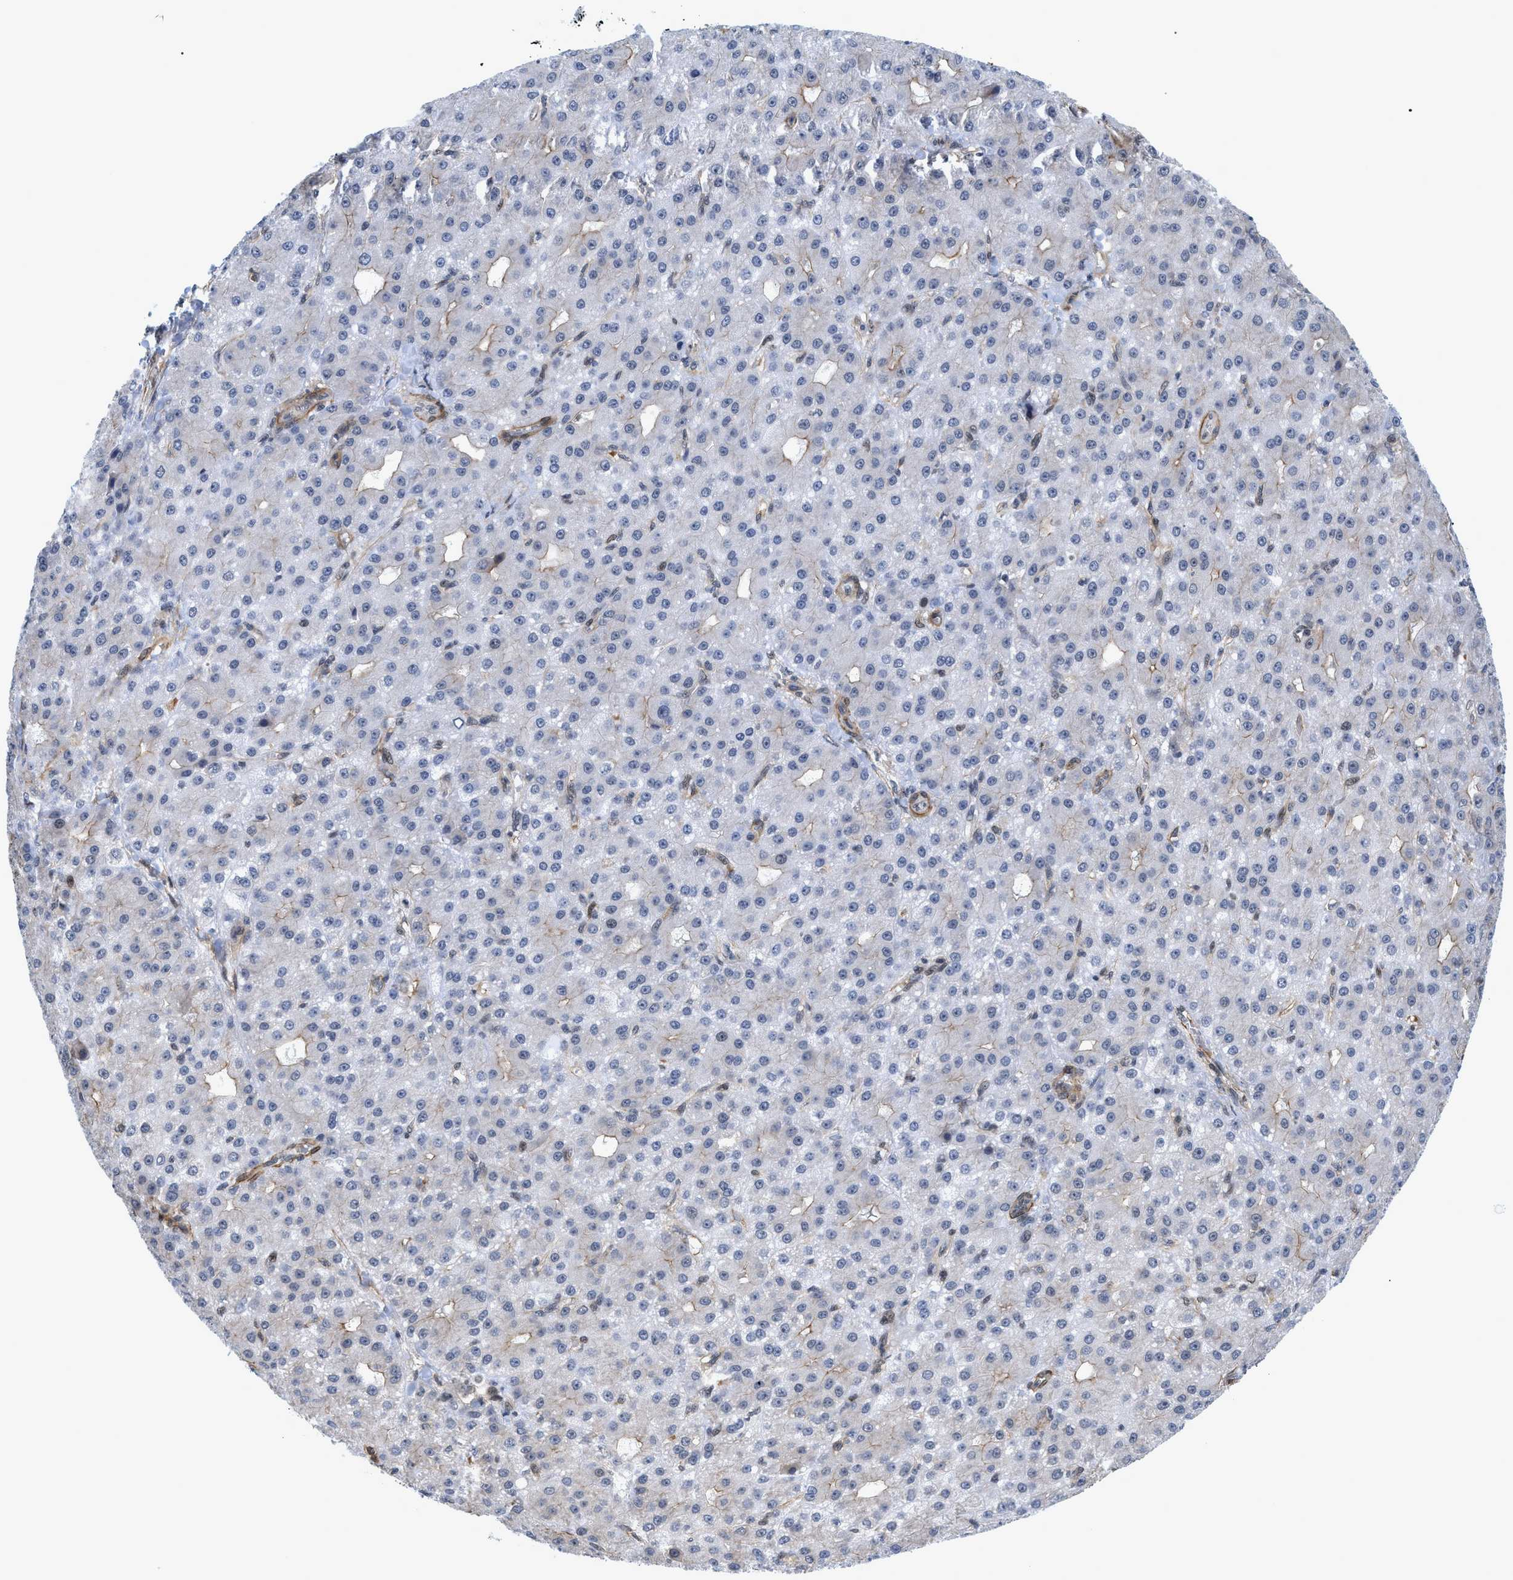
{"staining": {"intensity": "negative", "quantity": "none", "location": "none"}, "tissue": "liver cancer", "cell_type": "Tumor cells", "image_type": "cancer", "snomed": [{"axis": "morphology", "description": "Carcinoma, Hepatocellular, NOS"}, {"axis": "topography", "description": "Liver"}], "caption": "IHC image of neoplastic tissue: human hepatocellular carcinoma (liver) stained with DAB shows no significant protein positivity in tumor cells.", "gene": "GPRASP2", "patient": {"sex": "male", "age": 67}}